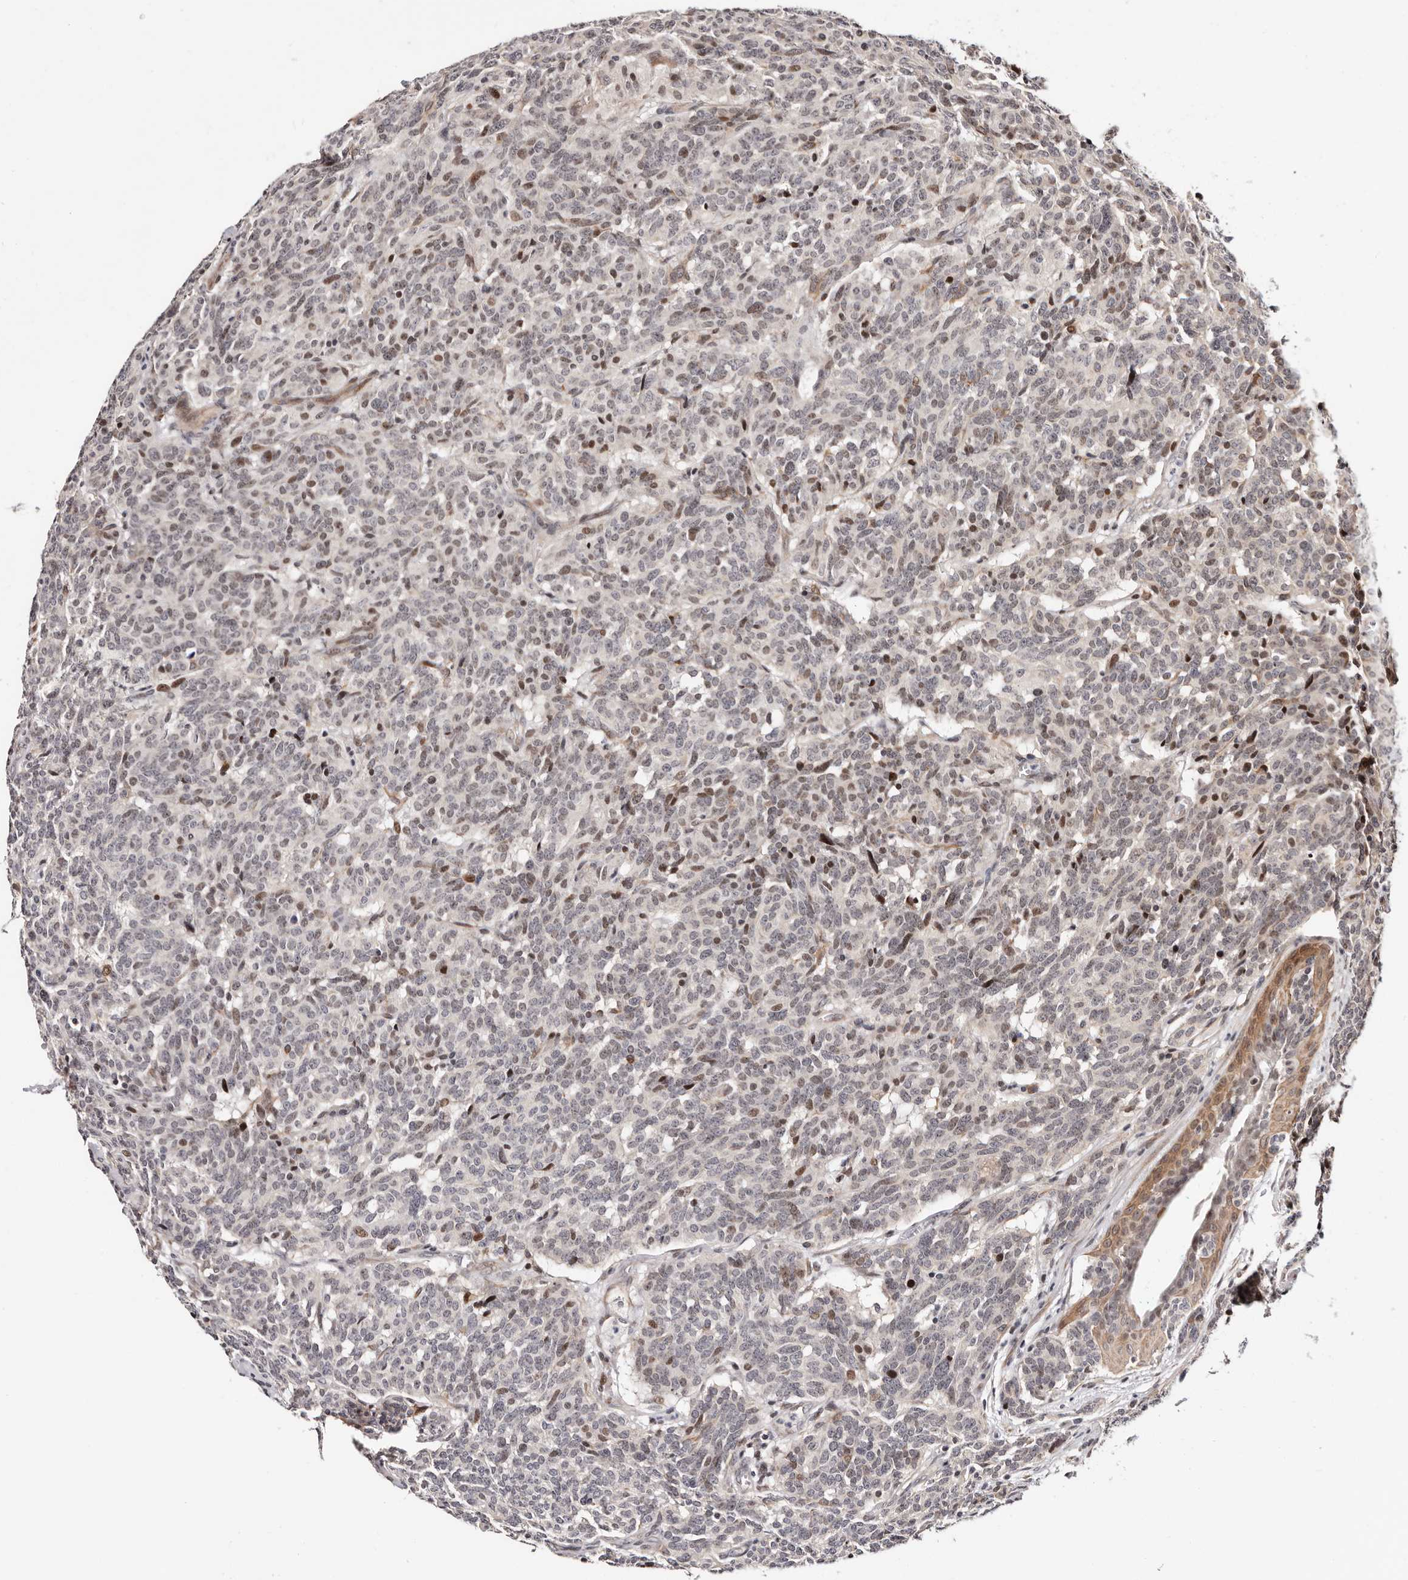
{"staining": {"intensity": "moderate", "quantity": "25%-75%", "location": "nuclear"}, "tissue": "carcinoid", "cell_type": "Tumor cells", "image_type": "cancer", "snomed": [{"axis": "morphology", "description": "Carcinoid, malignant, NOS"}, {"axis": "topography", "description": "Lung"}], "caption": "Human carcinoid stained for a protein (brown) demonstrates moderate nuclear positive positivity in about 25%-75% of tumor cells.", "gene": "HIVEP3", "patient": {"sex": "female", "age": 46}}